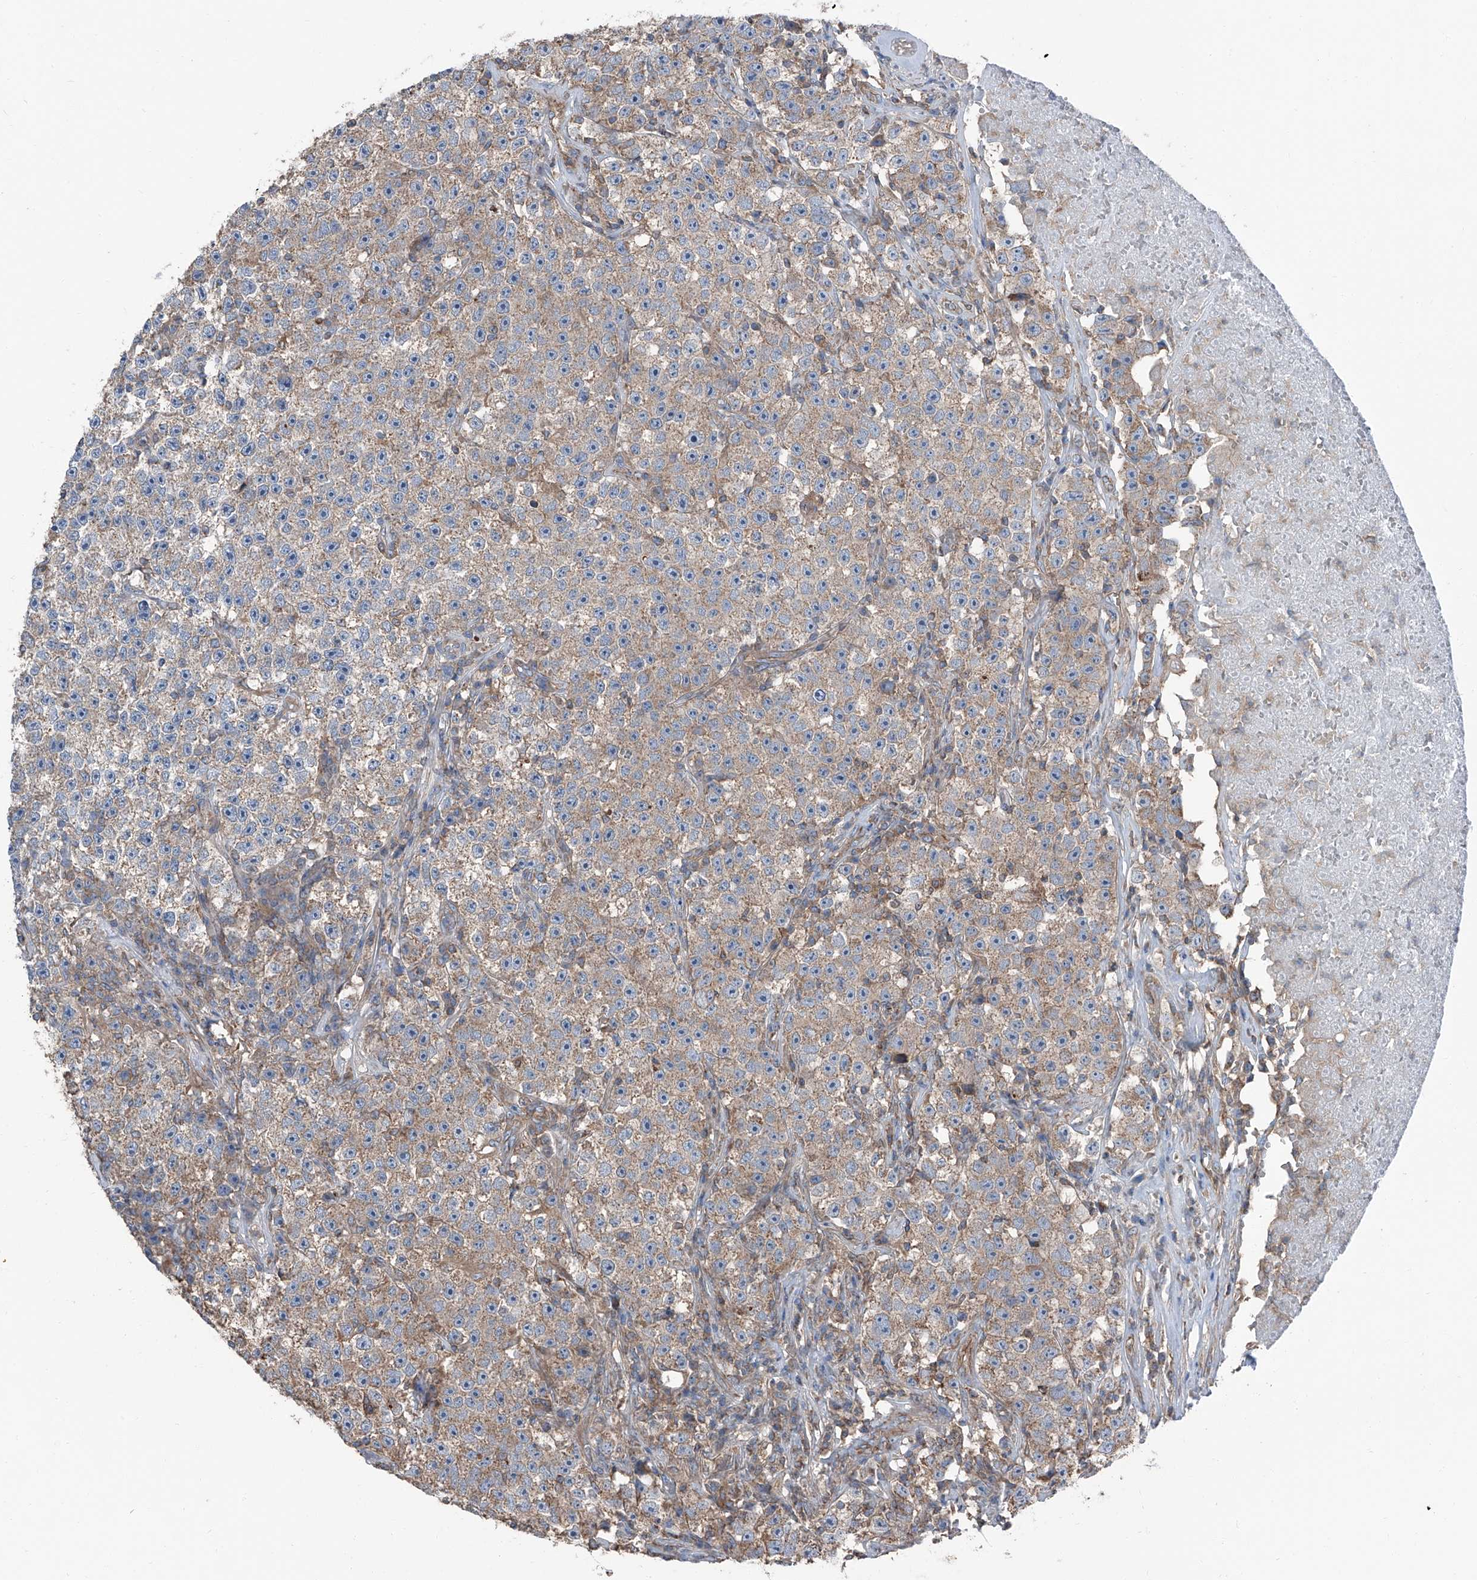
{"staining": {"intensity": "weak", "quantity": ">75%", "location": "cytoplasmic/membranous"}, "tissue": "testis cancer", "cell_type": "Tumor cells", "image_type": "cancer", "snomed": [{"axis": "morphology", "description": "Seminoma, NOS"}, {"axis": "topography", "description": "Testis"}], "caption": "Testis seminoma stained with IHC exhibits weak cytoplasmic/membranous positivity in about >75% of tumor cells. (DAB (3,3'-diaminobenzidine) = brown stain, brightfield microscopy at high magnification).", "gene": "GPR142", "patient": {"sex": "male", "age": 22}}